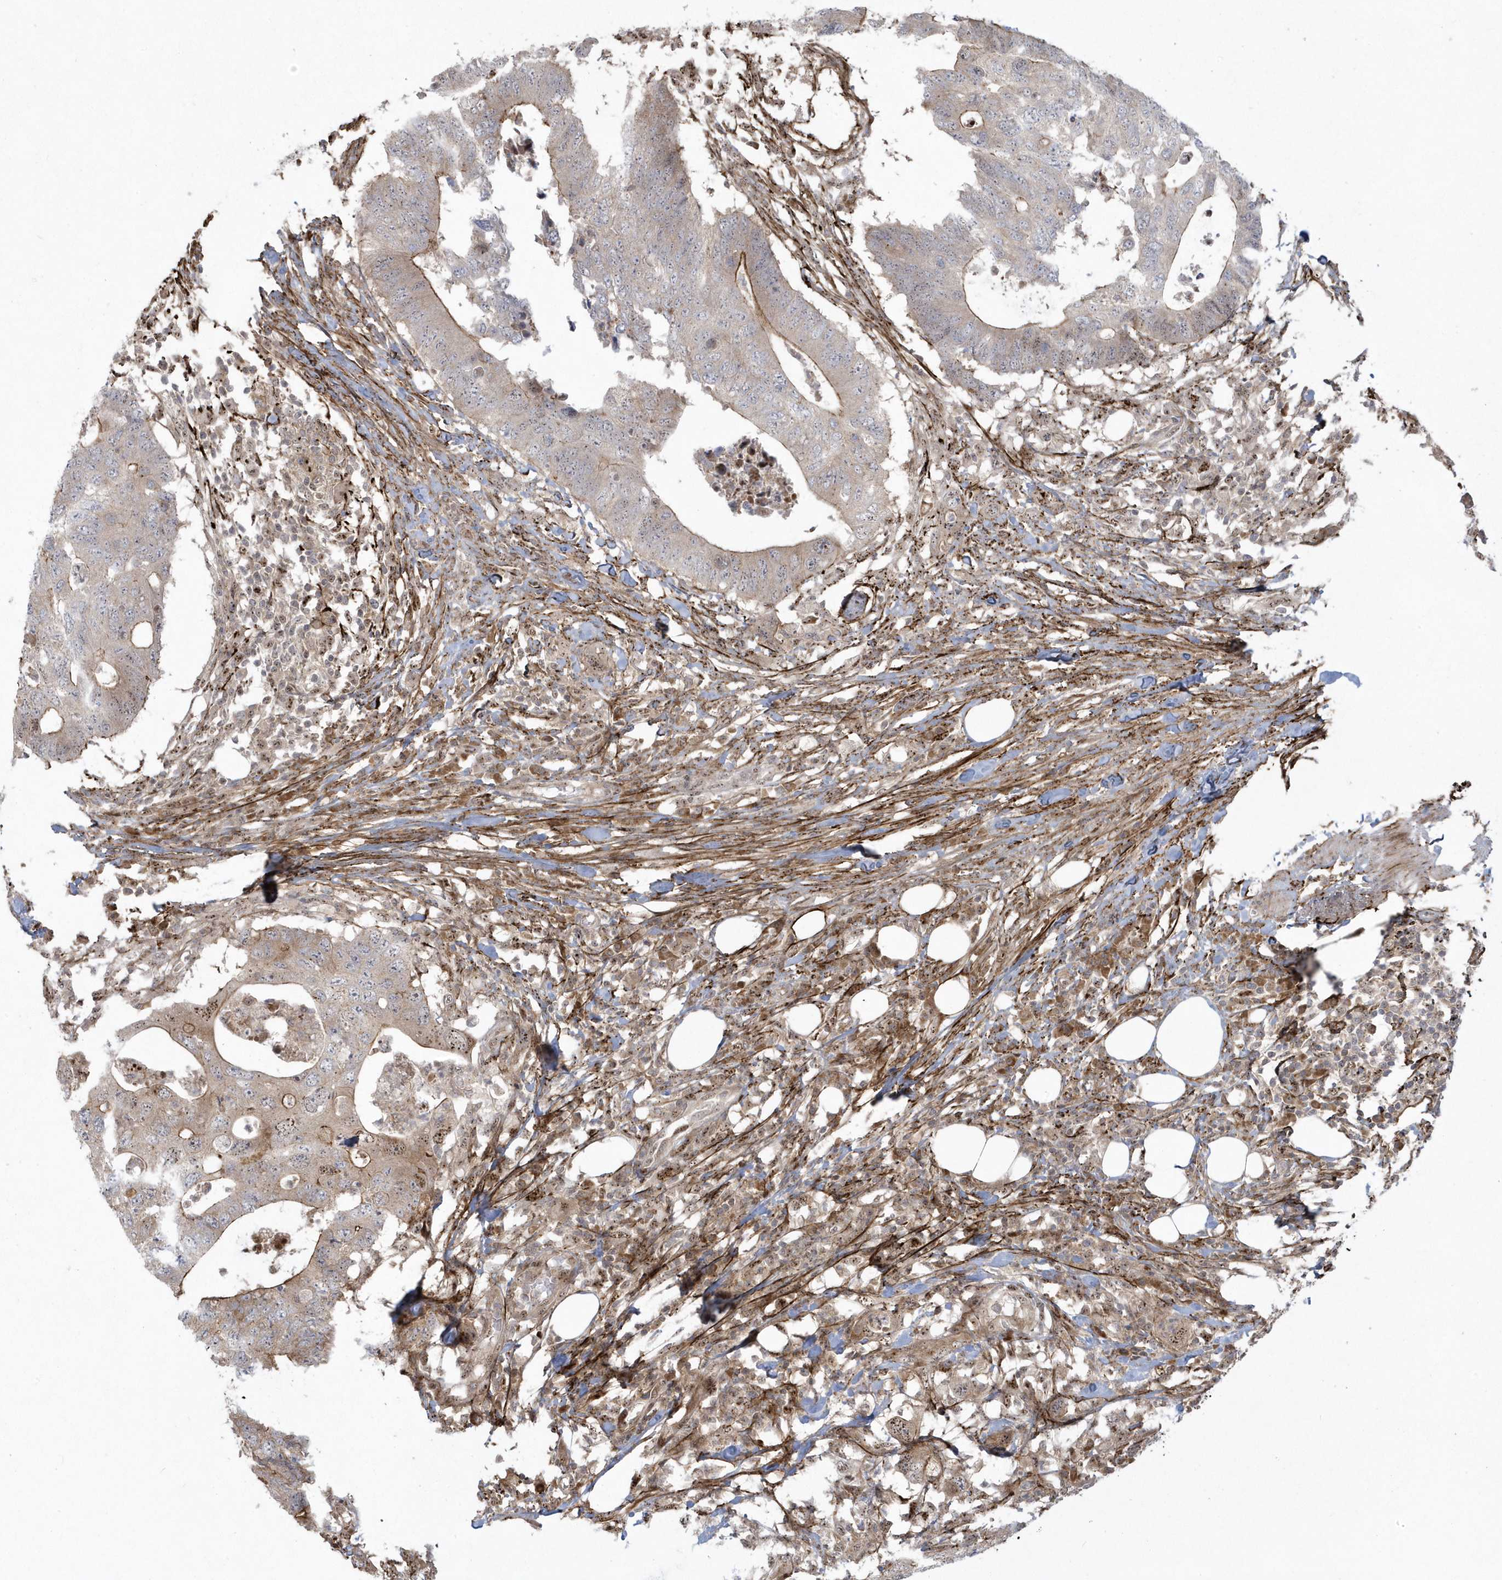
{"staining": {"intensity": "moderate", "quantity": "<25%", "location": "cytoplasmic/membranous,nuclear"}, "tissue": "colorectal cancer", "cell_type": "Tumor cells", "image_type": "cancer", "snomed": [{"axis": "morphology", "description": "Adenocarcinoma, NOS"}, {"axis": "topography", "description": "Colon"}], "caption": "Brown immunohistochemical staining in human colorectal adenocarcinoma exhibits moderate cytoplasmic/membranous and nuclear staining in approximately <25% of tumor cells.", "gene": "MASP2", "patient": {"sex": "male", "age": 71}}